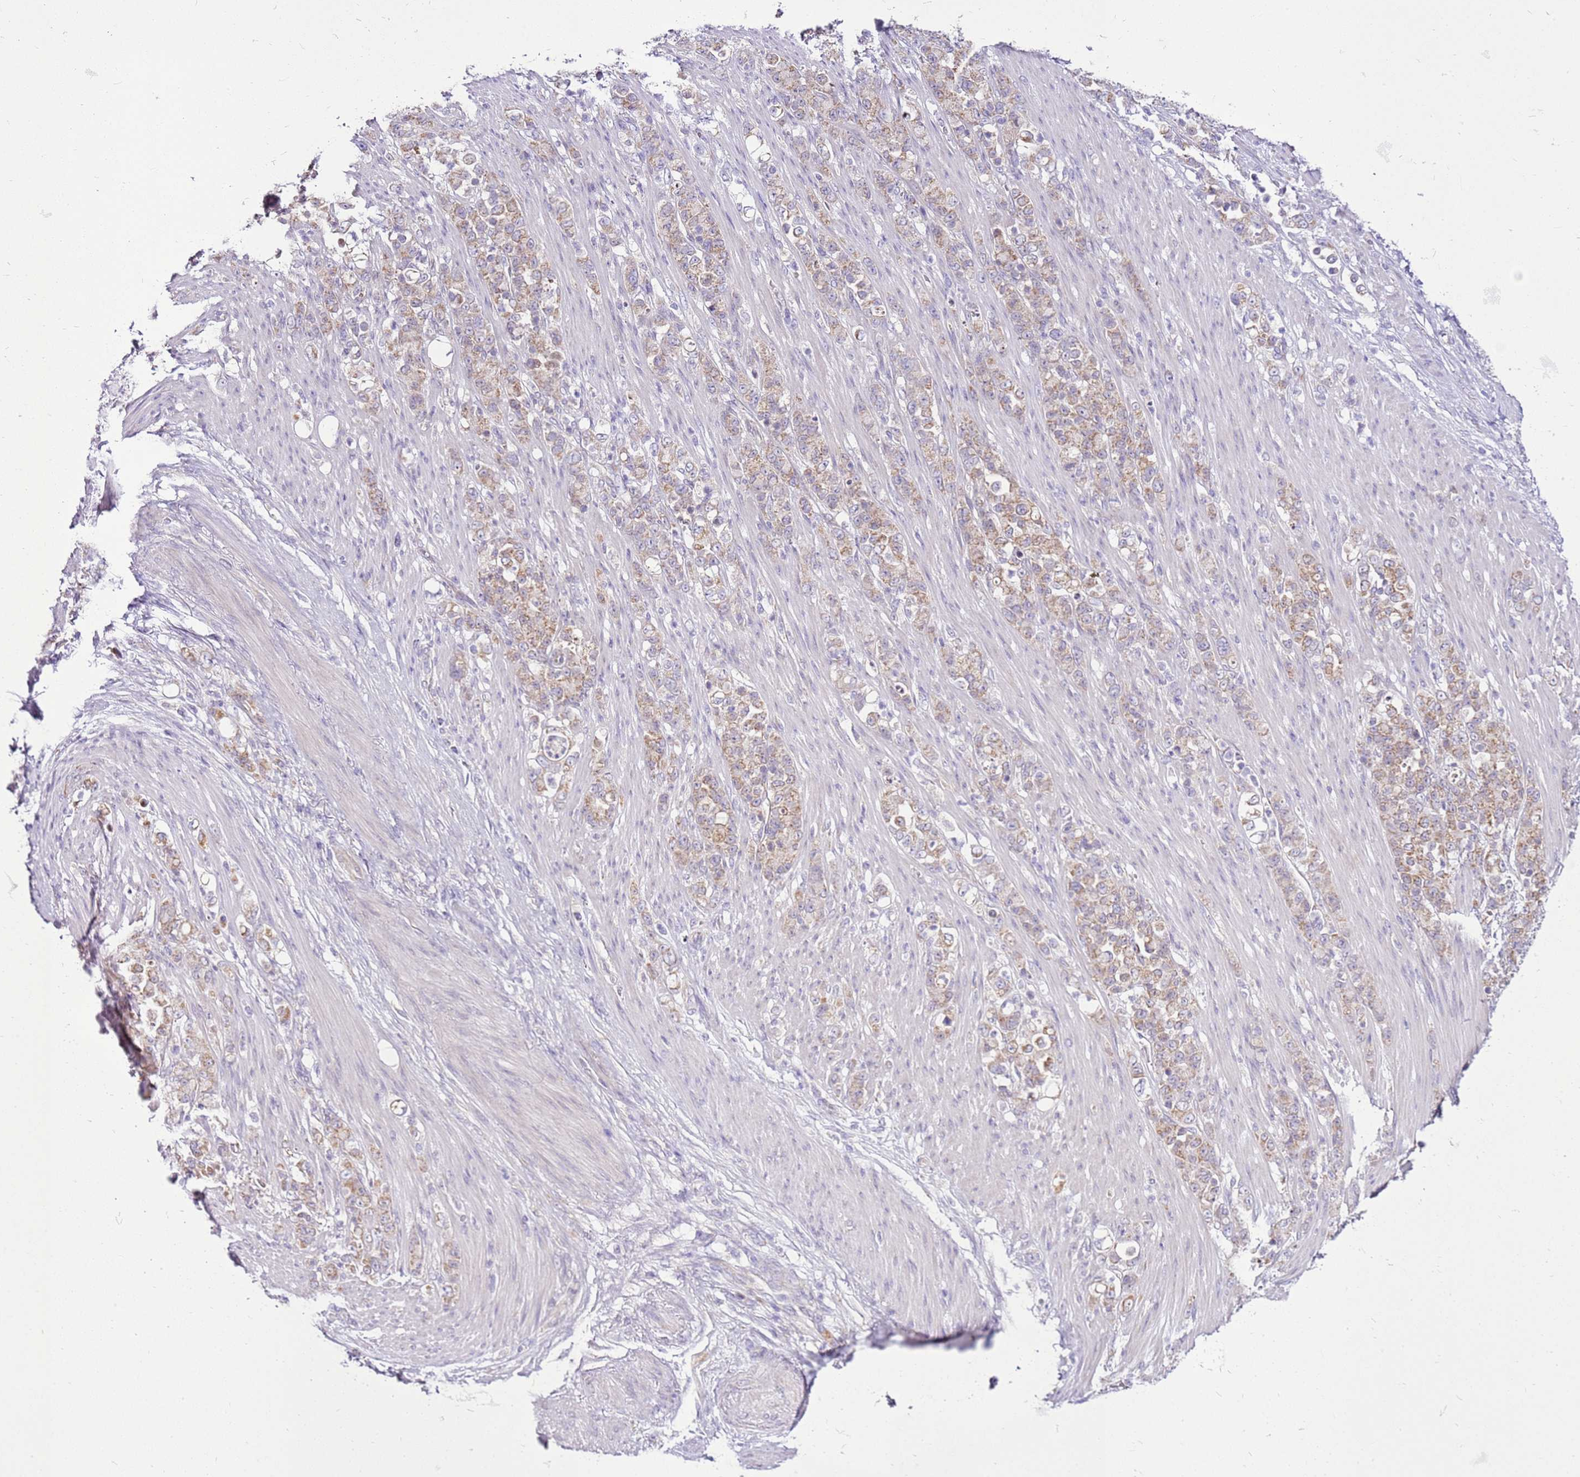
{"staining": {"intensity": "weak", "quantity": ">75%", "location": "cytoplasmic/membranous"}, "tissue": "stomach cancer", "cell_type": "Tumor cells", "image_type": "cancer", "snomed": [{"axis": "morphology", "description": "Normal tissue, NOS"}, {"axis": "morphology", "description": "Adenocarcinoma, NOS"}, {"axis": "topography", "description": "Stomach"}], "caption": "This photomicrograph reveals immunohistochemistry staining of human stomach cancer, with low weak cytoplasmic/membranous positivity in about >75% of tumor cells.", "gene": "MRPL36", "patient": {"sex": "female", "age": 79}}